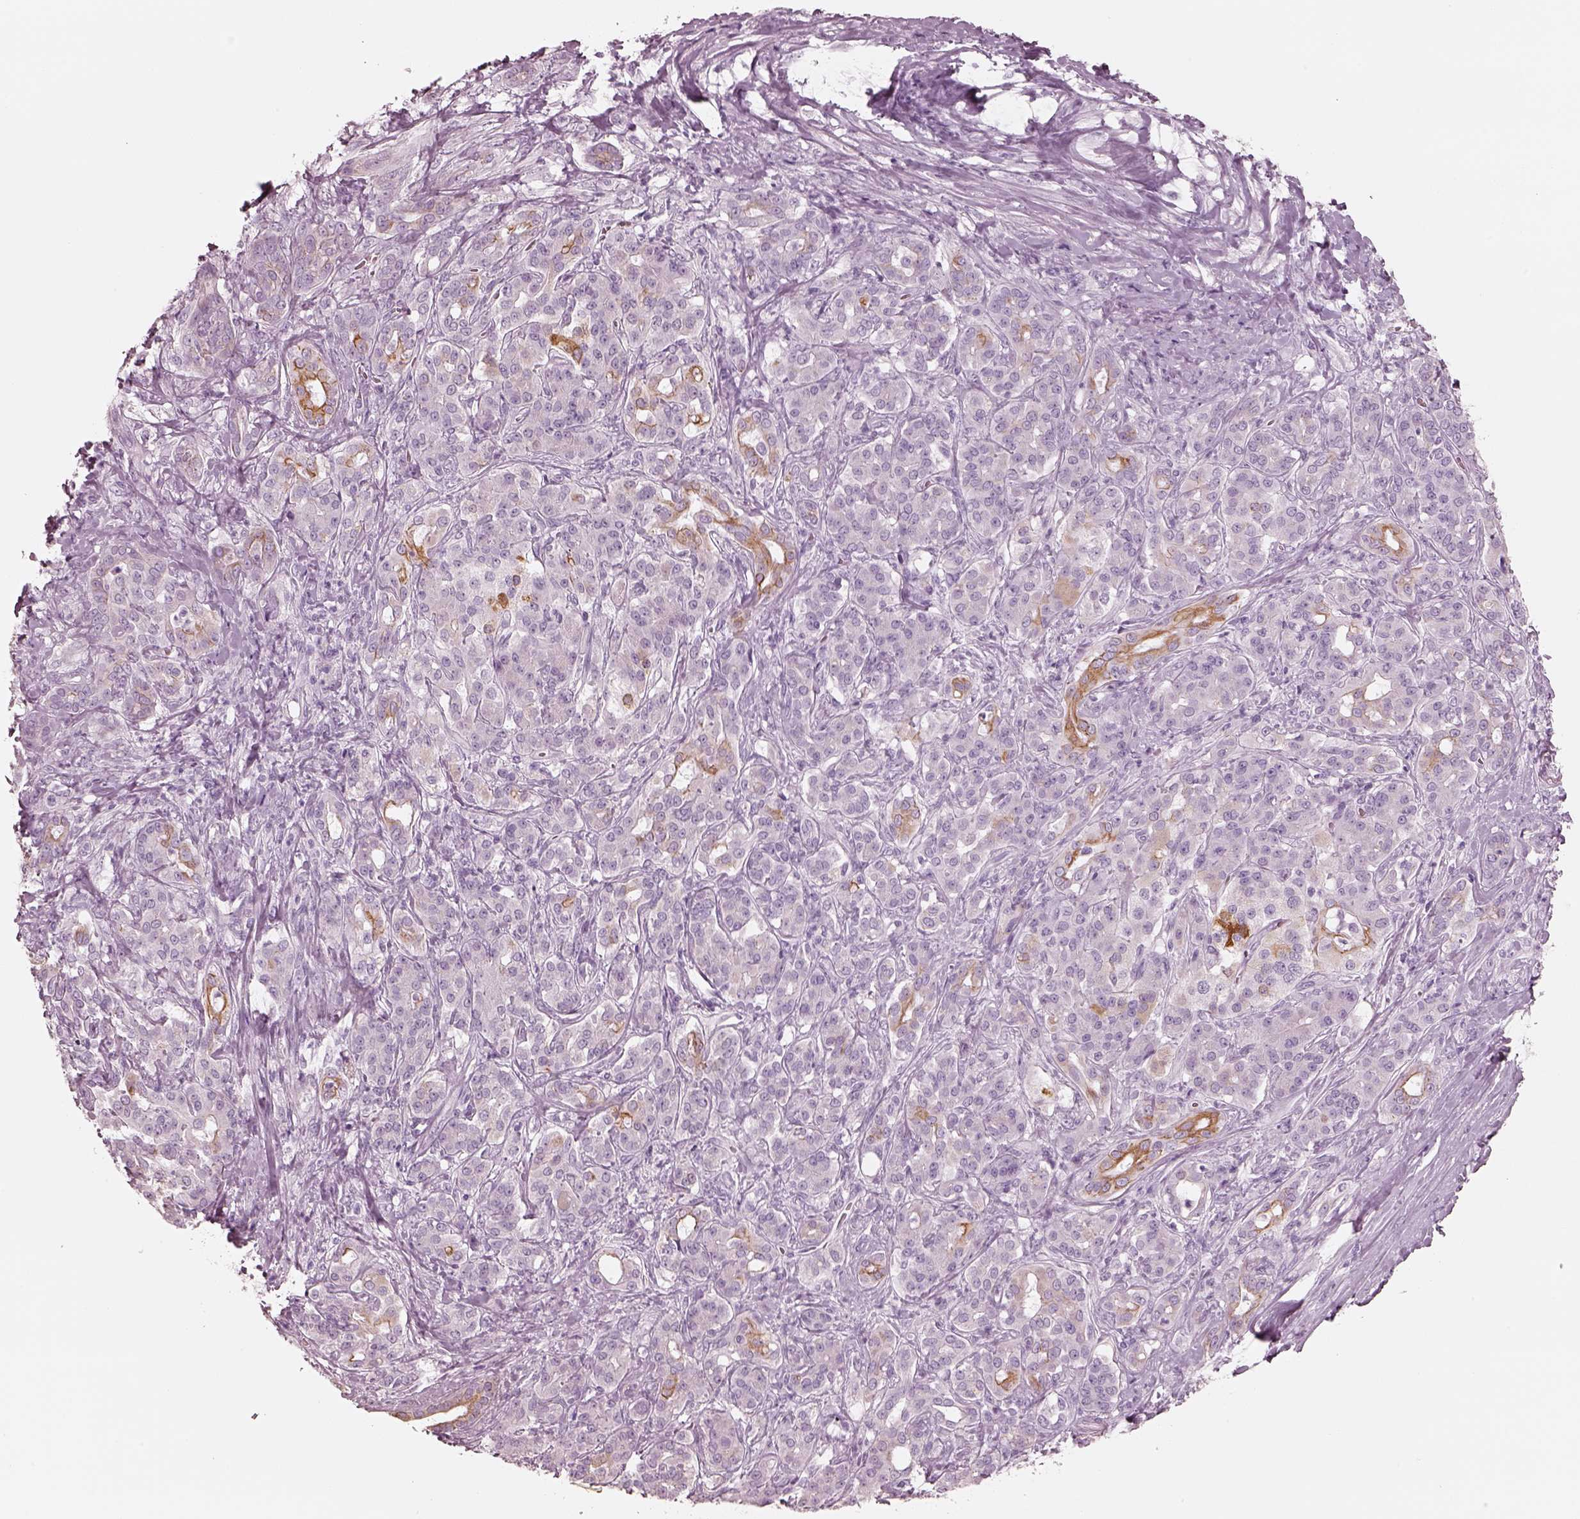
{"staining": {"intensity": "moderate", "quantity": "25%-75%", "location": "cytoplasmic/membranous"}, "tissue": "pancreatic cancer", "cell_type": "Tumor cells", "image_type": "cancer", "snomed": [{"axis": "morphology", "description": "Normal tissue, NOS"}, {"axis": "morphology", "description": "Inflammation, NOS"}, {"axis": "morphology", "description": "Adenocarcinoma, NOS"}, {"axis": "topography", "description": "Pancreas"}], "caption": "An IHC micrograph of tumor tissue is shown. Protein staining in brown labels moderate cytoplasmic/membranous positivity in adenocarcinoma (pancreatic) within tumor cells. Using DAB (brown) and hematoxylin (blue) stains, captured at high magnification using brightfield microscopy.", "gene": "PON3", "patient": {"sex": "male", "age": 57}}